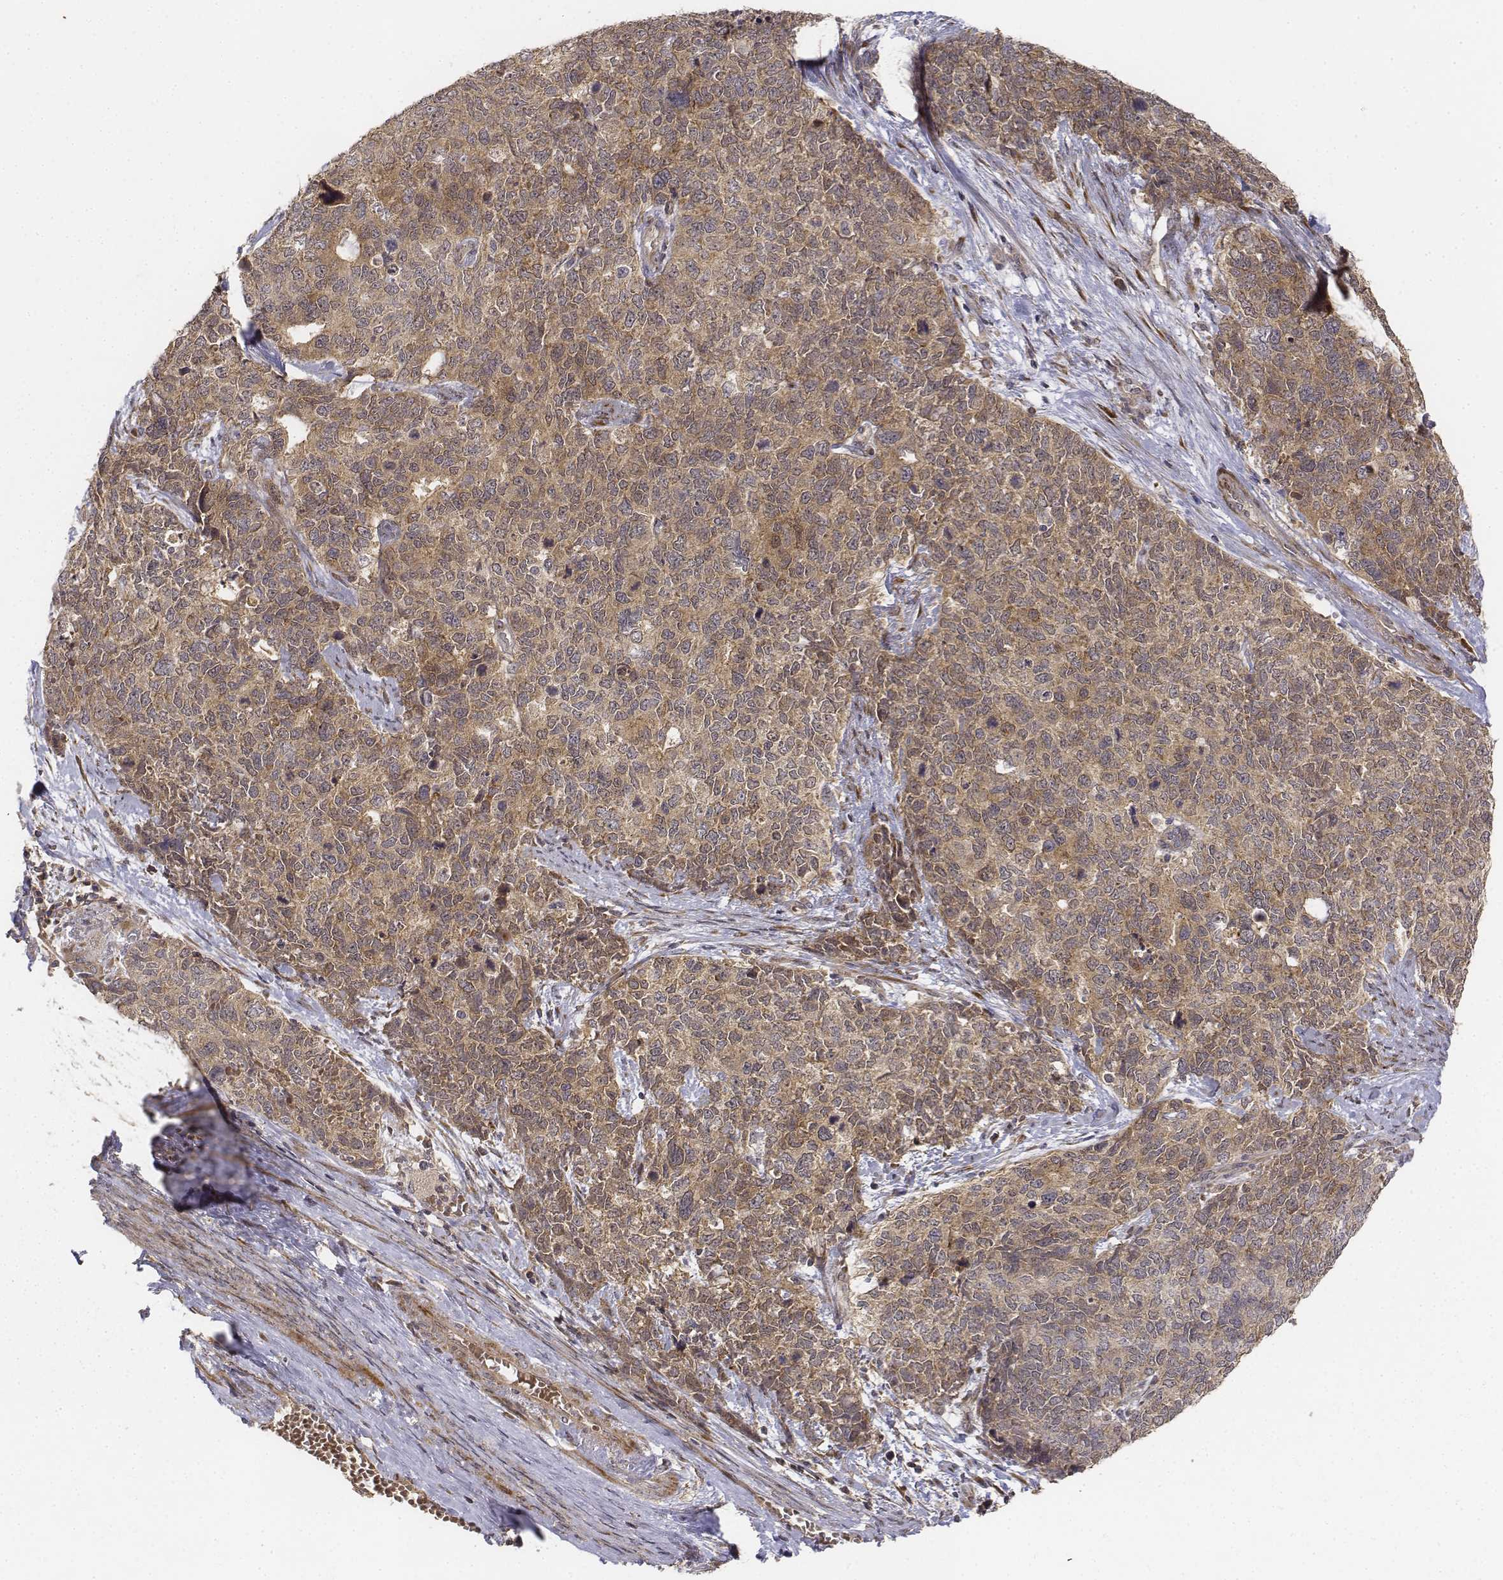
{"staining": {"intensity": "weak", "quantity": ">75%", "location": "cytoplasmic/membranous"}, "tissue": "cervical cancer", "cell_type": "Tumor cells", "image_type": "cancer", "snomed": [{"axis": "morphology", "description": "Squamous cell carcinoma, NOS"}, {"axis": "topography", "description": "Cervix"}], "caption": "Immunohistochemical staining of human cervical cancer (squamous cell carcinoma) exhibits low levels of weak cytoplasmic/membranous protein staining in approximately >75% of tumor cells. The staining was performed using DAB (3,3'-diaminobenzidine) to visualize the protein expression in brown, while the nuclei were stained in blue with hematoxylin (Magnification: 20x).", "gene": "FBXO21", "patient": {"sex": "female", "age": 63}}